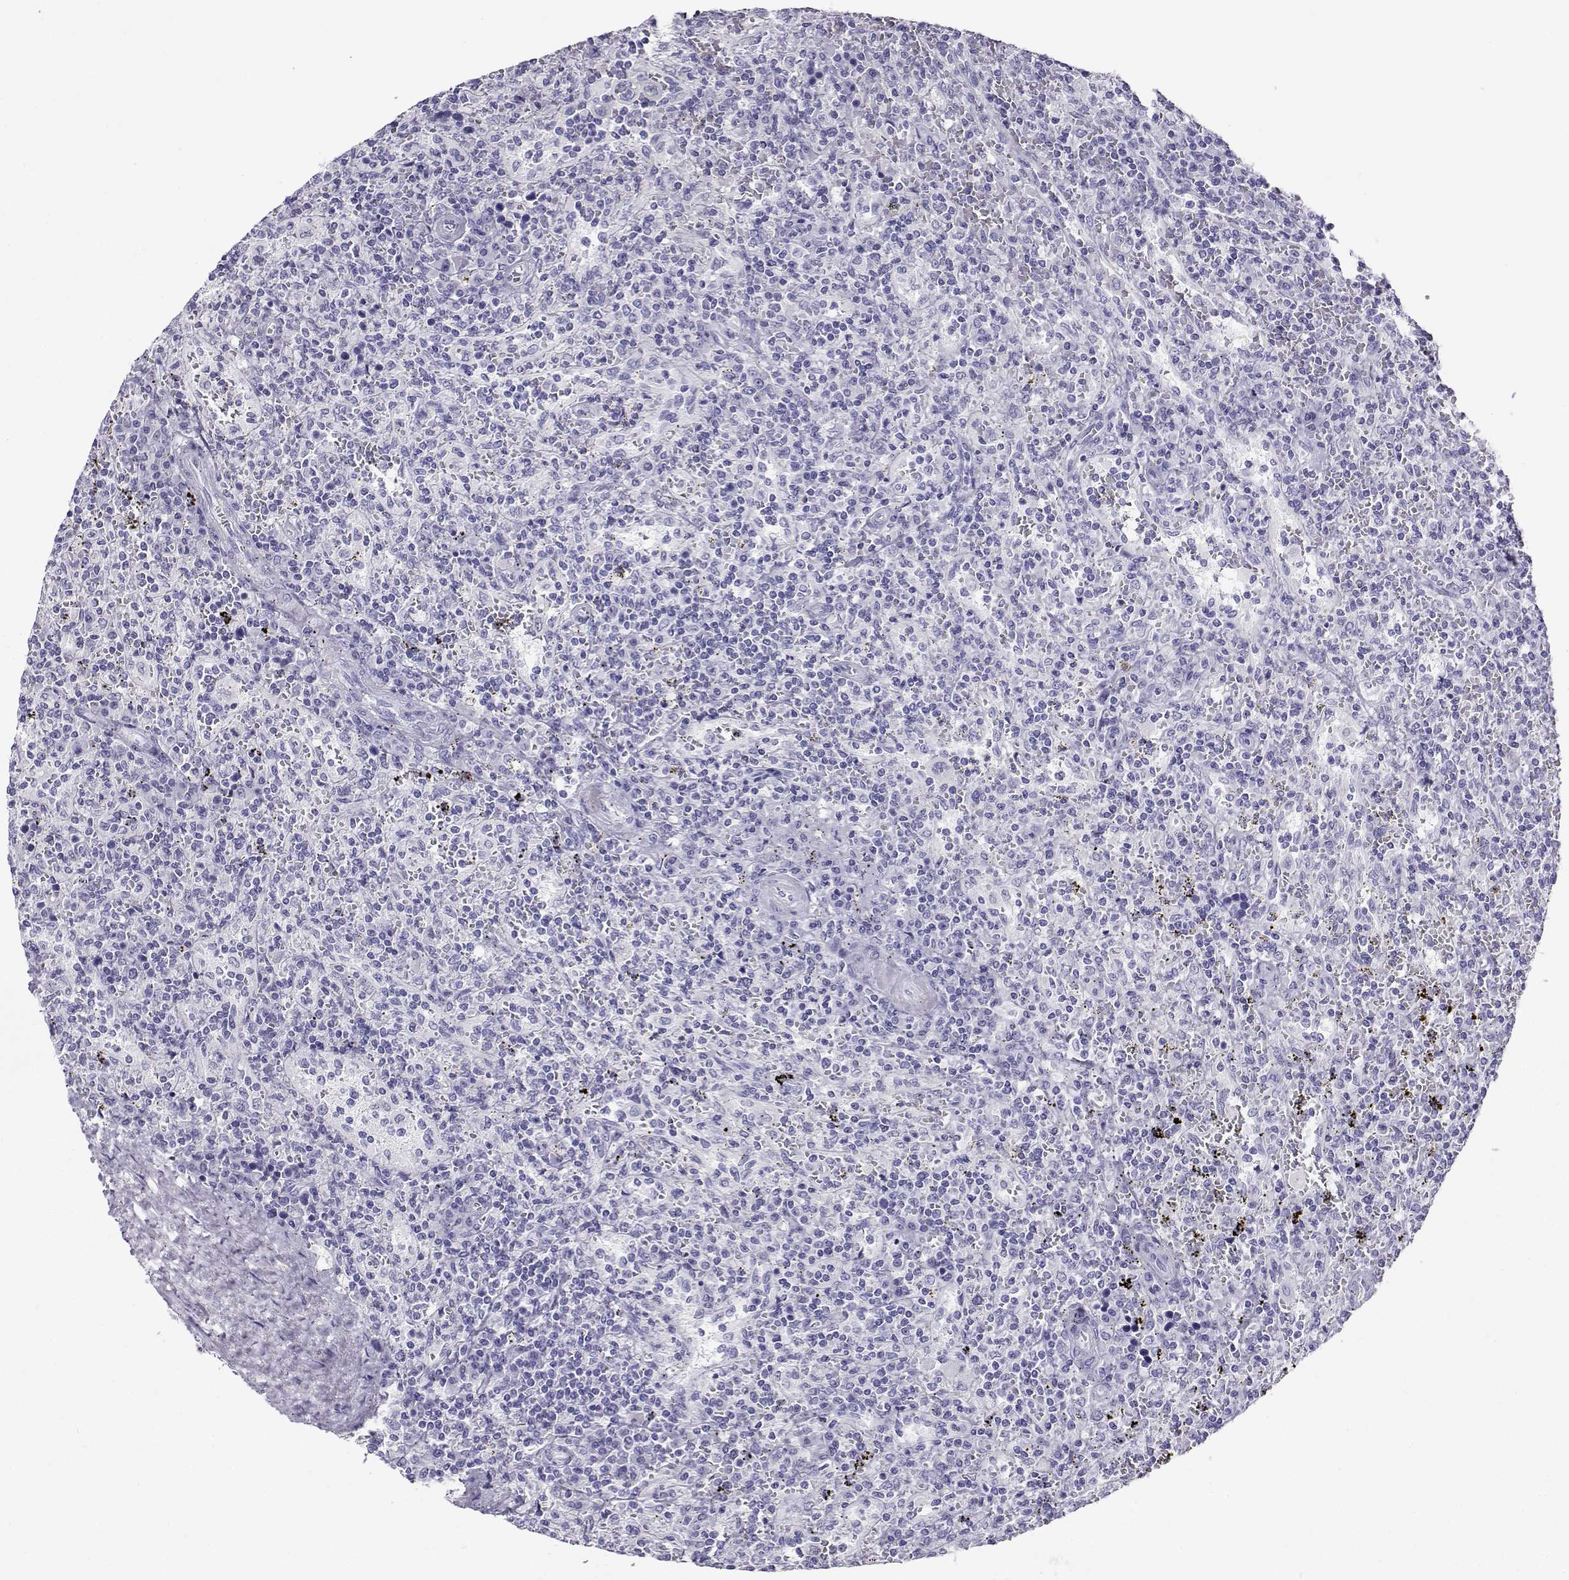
{"staining": {"intensity": "negative", "quantity": "none", "location": "none"}, "tissue": "lymphoma", "cell_type": "Tumor cells", "image_type": "cancer", "snomed": [{"axis": "morphology", "description": "Malignant lymphoma, non-Hodgkin's type, Low grade"}, {"axis": "topography", "description": "Spleen"}], "caption": "The photomicrograph reveals no staining of tumor cells in lymphoma.", "gene": "RHOXF2", "patient": {"sex": "male", "age": 62}}